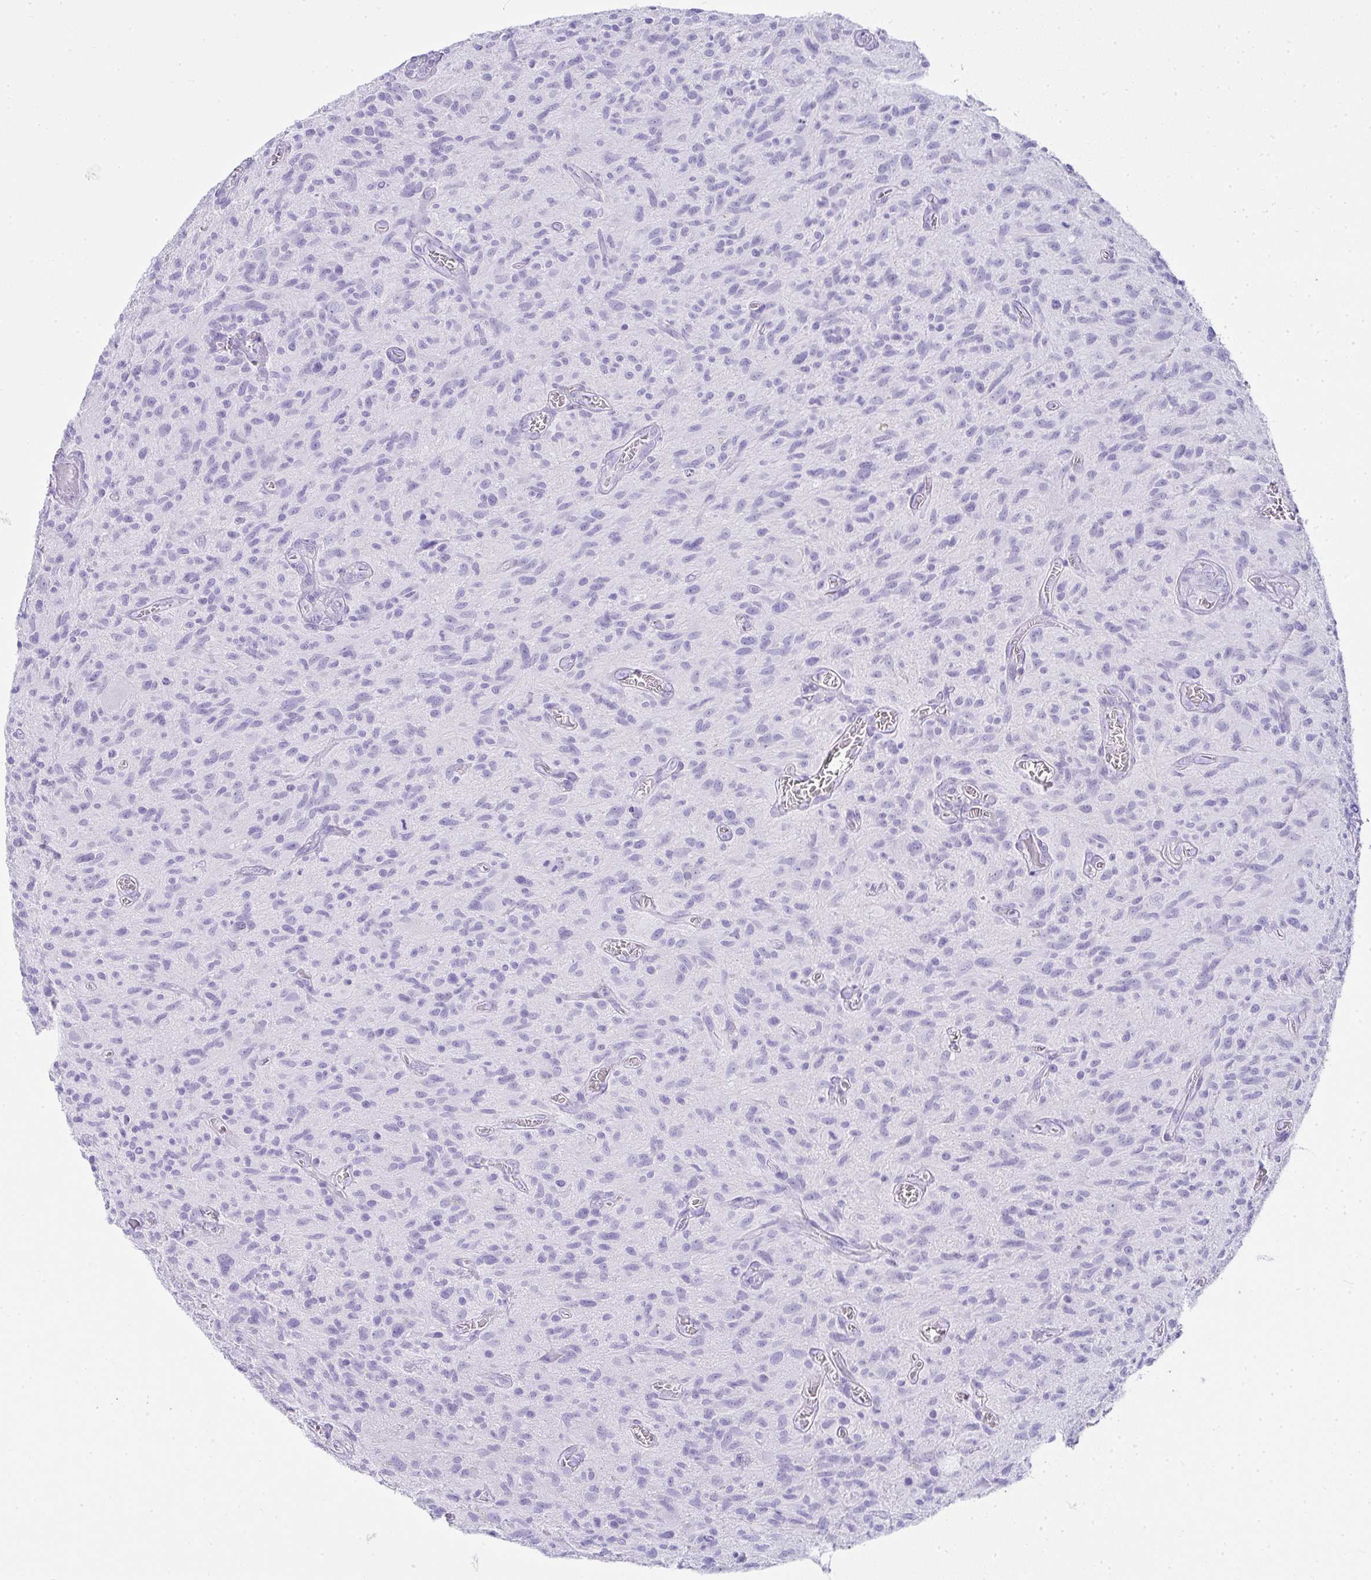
{"staining": {"intensity": "negative", "quantity": "none", "location": "none"}, "tissue": "glioma", "cell_type": "Tumor cells", "image_type": "cancer", "snomed": [{"axis": "morphology", "description": "Glioma, malignant, High grade"}, {"axis": "topography", "description": "Brain"}], "caption": "Protein analysis of glioma demonstrates no significant positivity in tumor cells.", "gene": "CDADC1", "patient": {"sex": "male", "age": 75}}